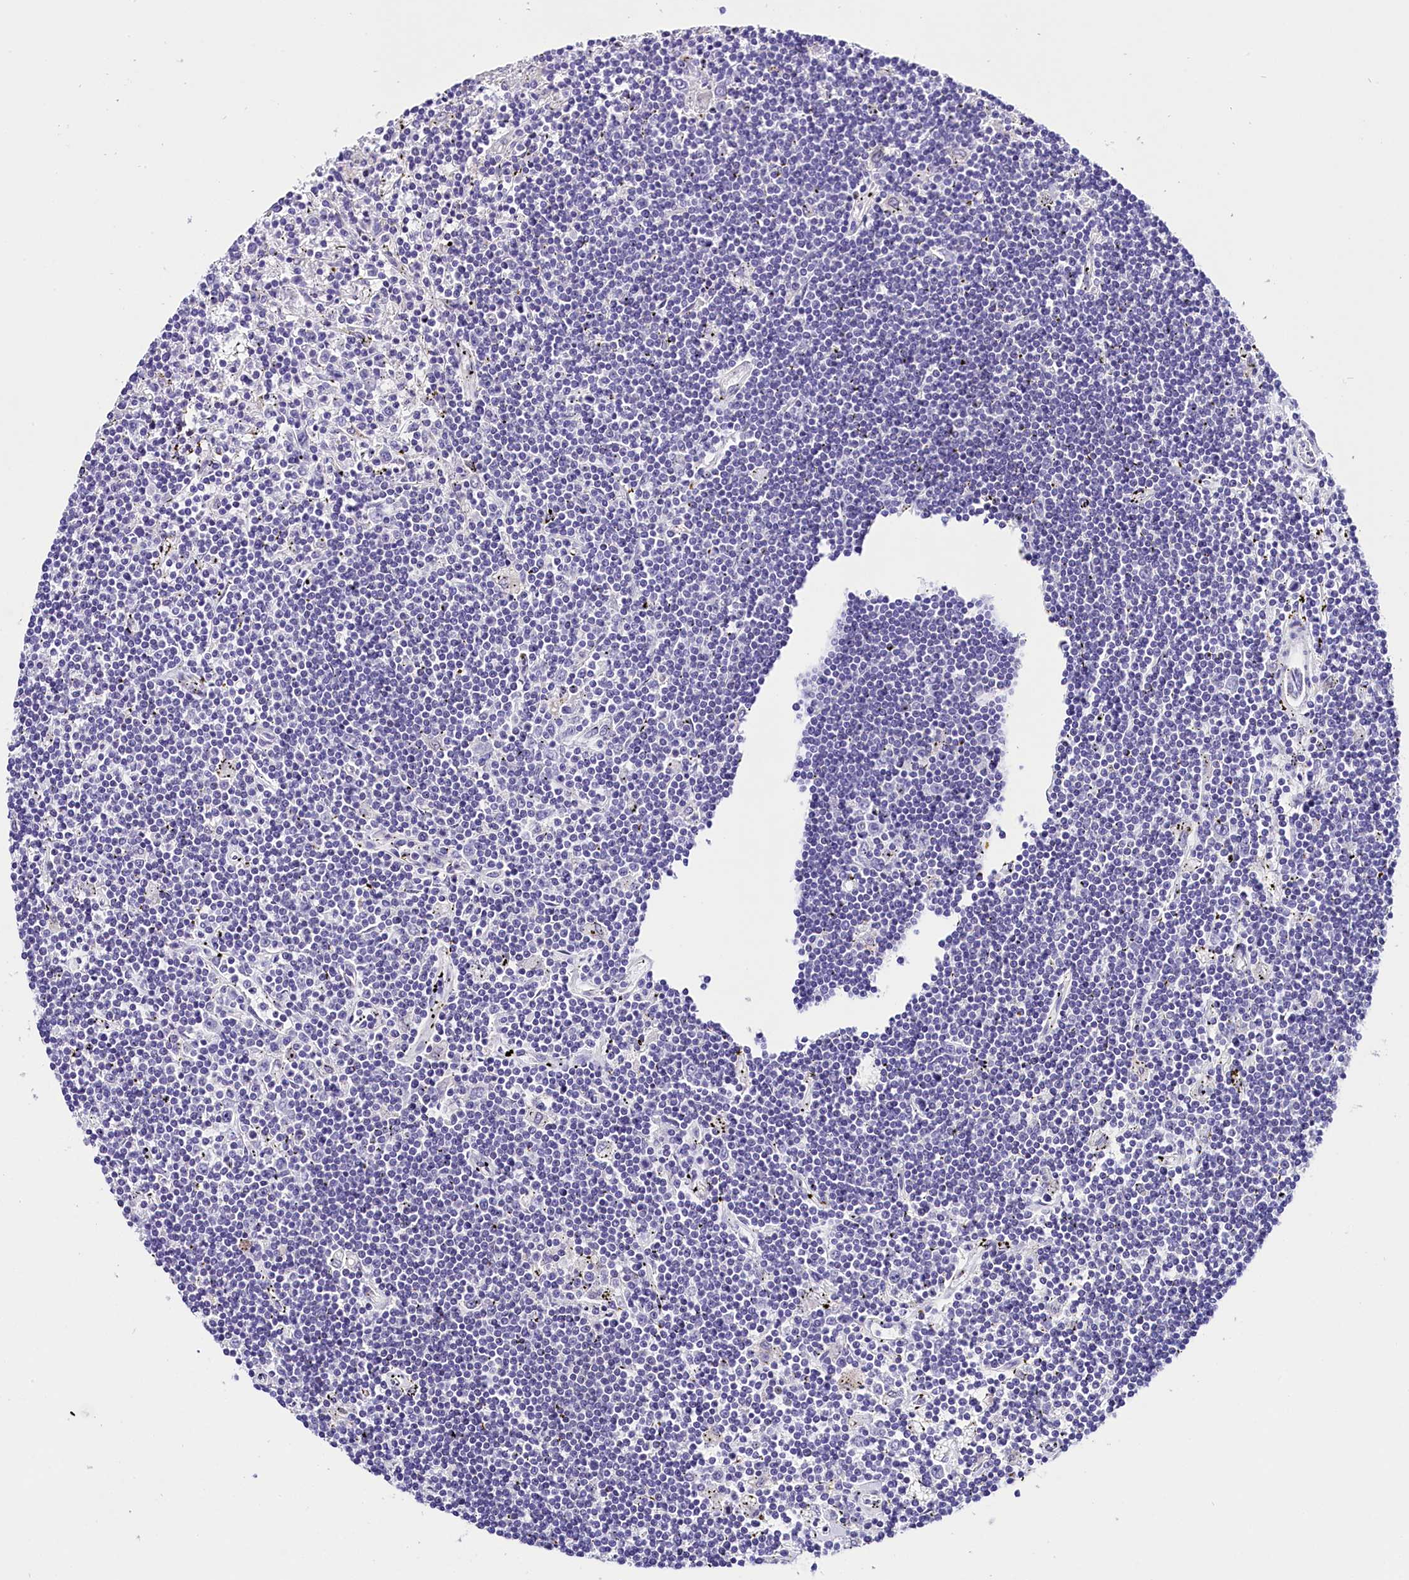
{"staining": {"intensity": "negative", "quantity": "none", "location": "none"}, "tissue": "lymphoma", "cell_type": "Tumor cells", "image_type": "cancer", "snomed": [{"axis": "morphology", "description": "Malignant lymphoma, non-Hodgkin's type, Low grade"}, {"axis": "topography", "description": "Spleen"}], "caption": "Tumor cells are negative for brown protein staining in lymphoma.", "gene": "ACAA2", "patient": {"sex": "male", "age": 76}}